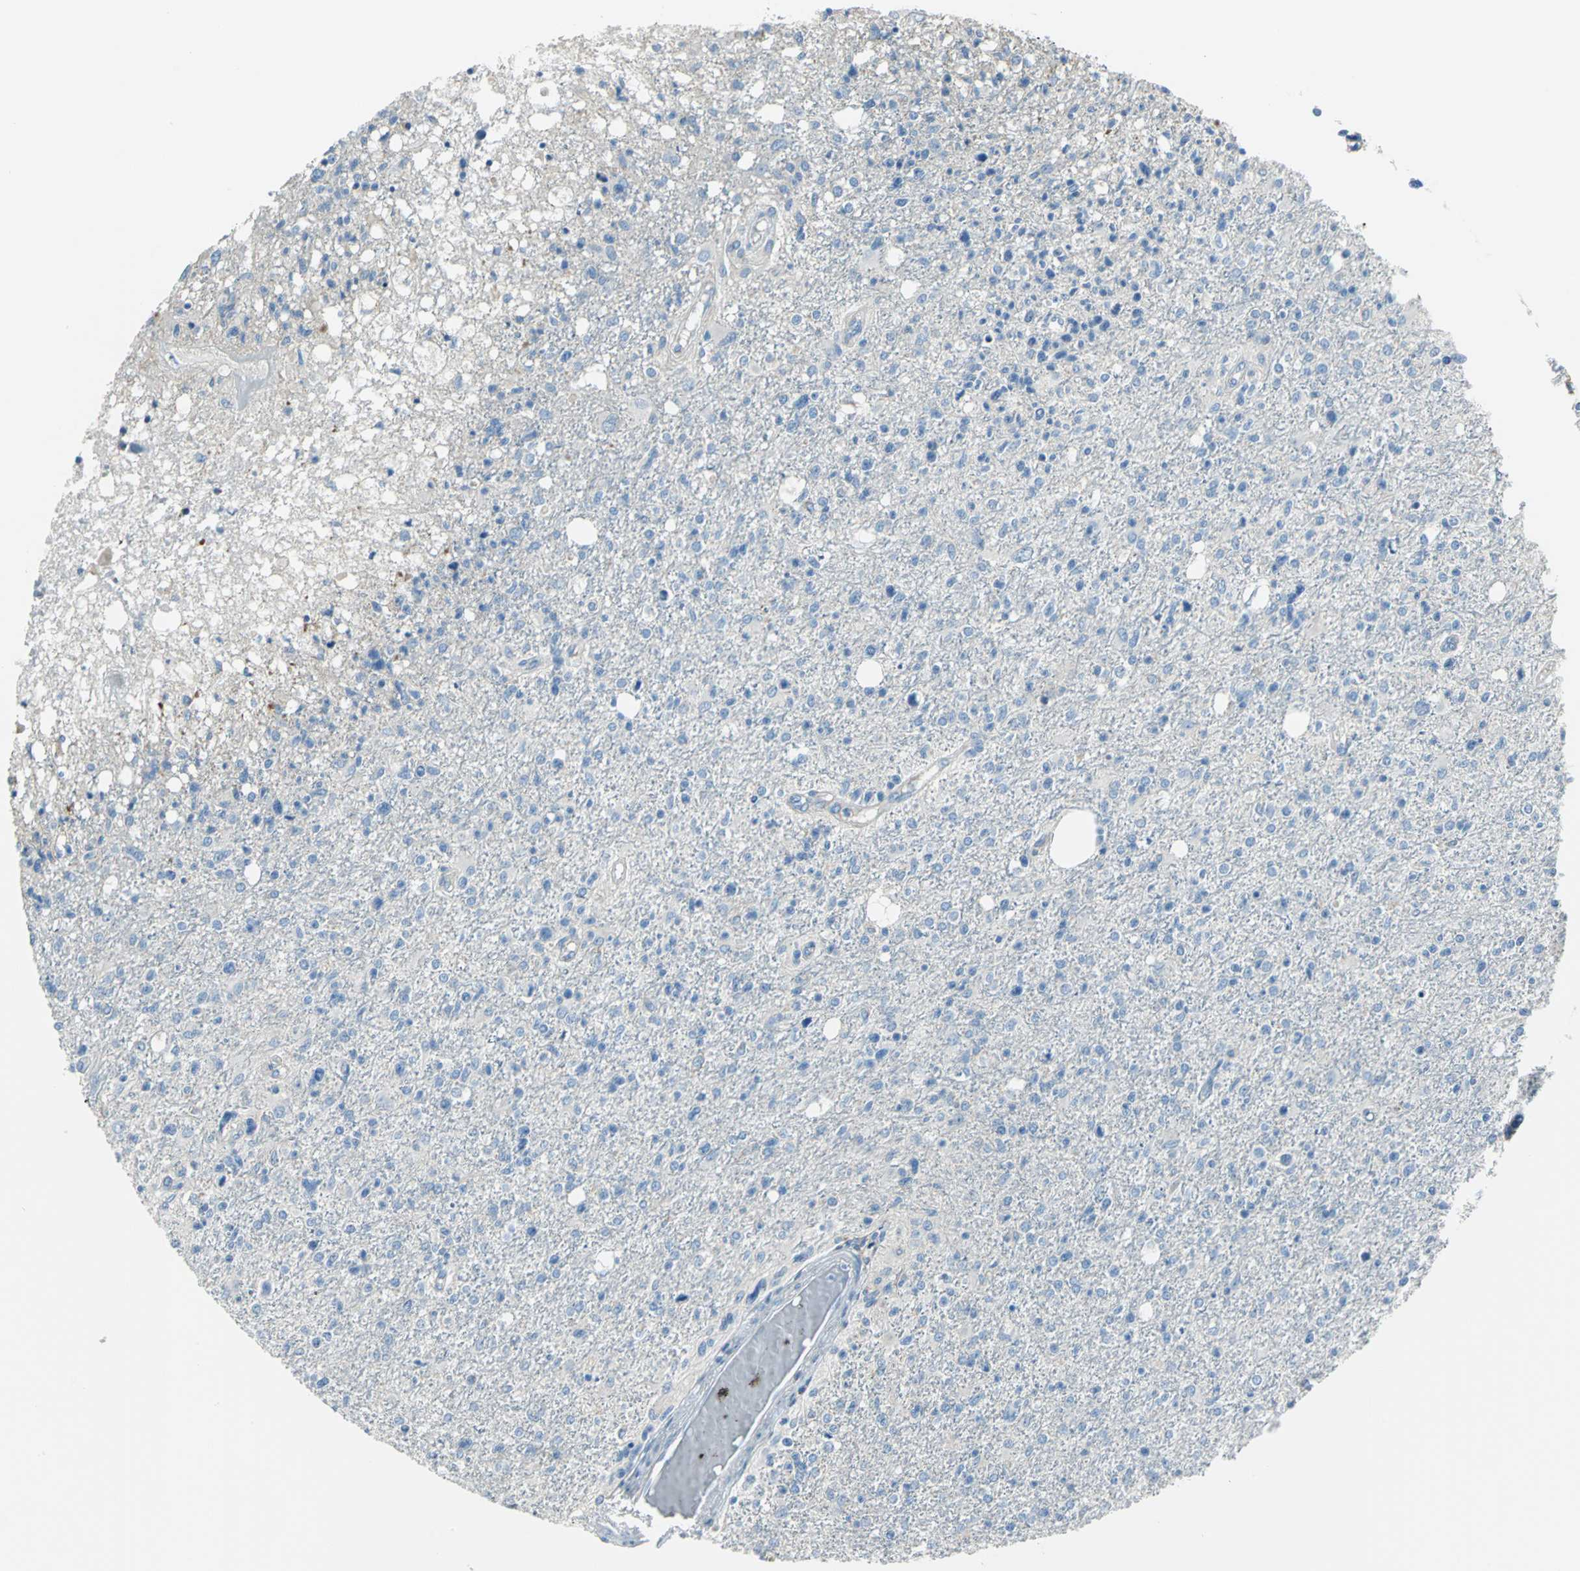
{"staining": {"intensity": "negative", "quantity": "none", "location": "none"}, "tissue": "glioma", "cell_type": "Tumor cells", "image_type": "cancer", "snomed": [{"axis": "morphology", "description": "Glioma, malignant, High grade"}, {"axis": "topography", "description": "Cerebral cortex"}], "caption": "A photomicrograph of glioma stained for a protein displays no brown staining in tumor cells.", "gene": "ALOX15", "patient": {"sex": "male", "age": 76}}